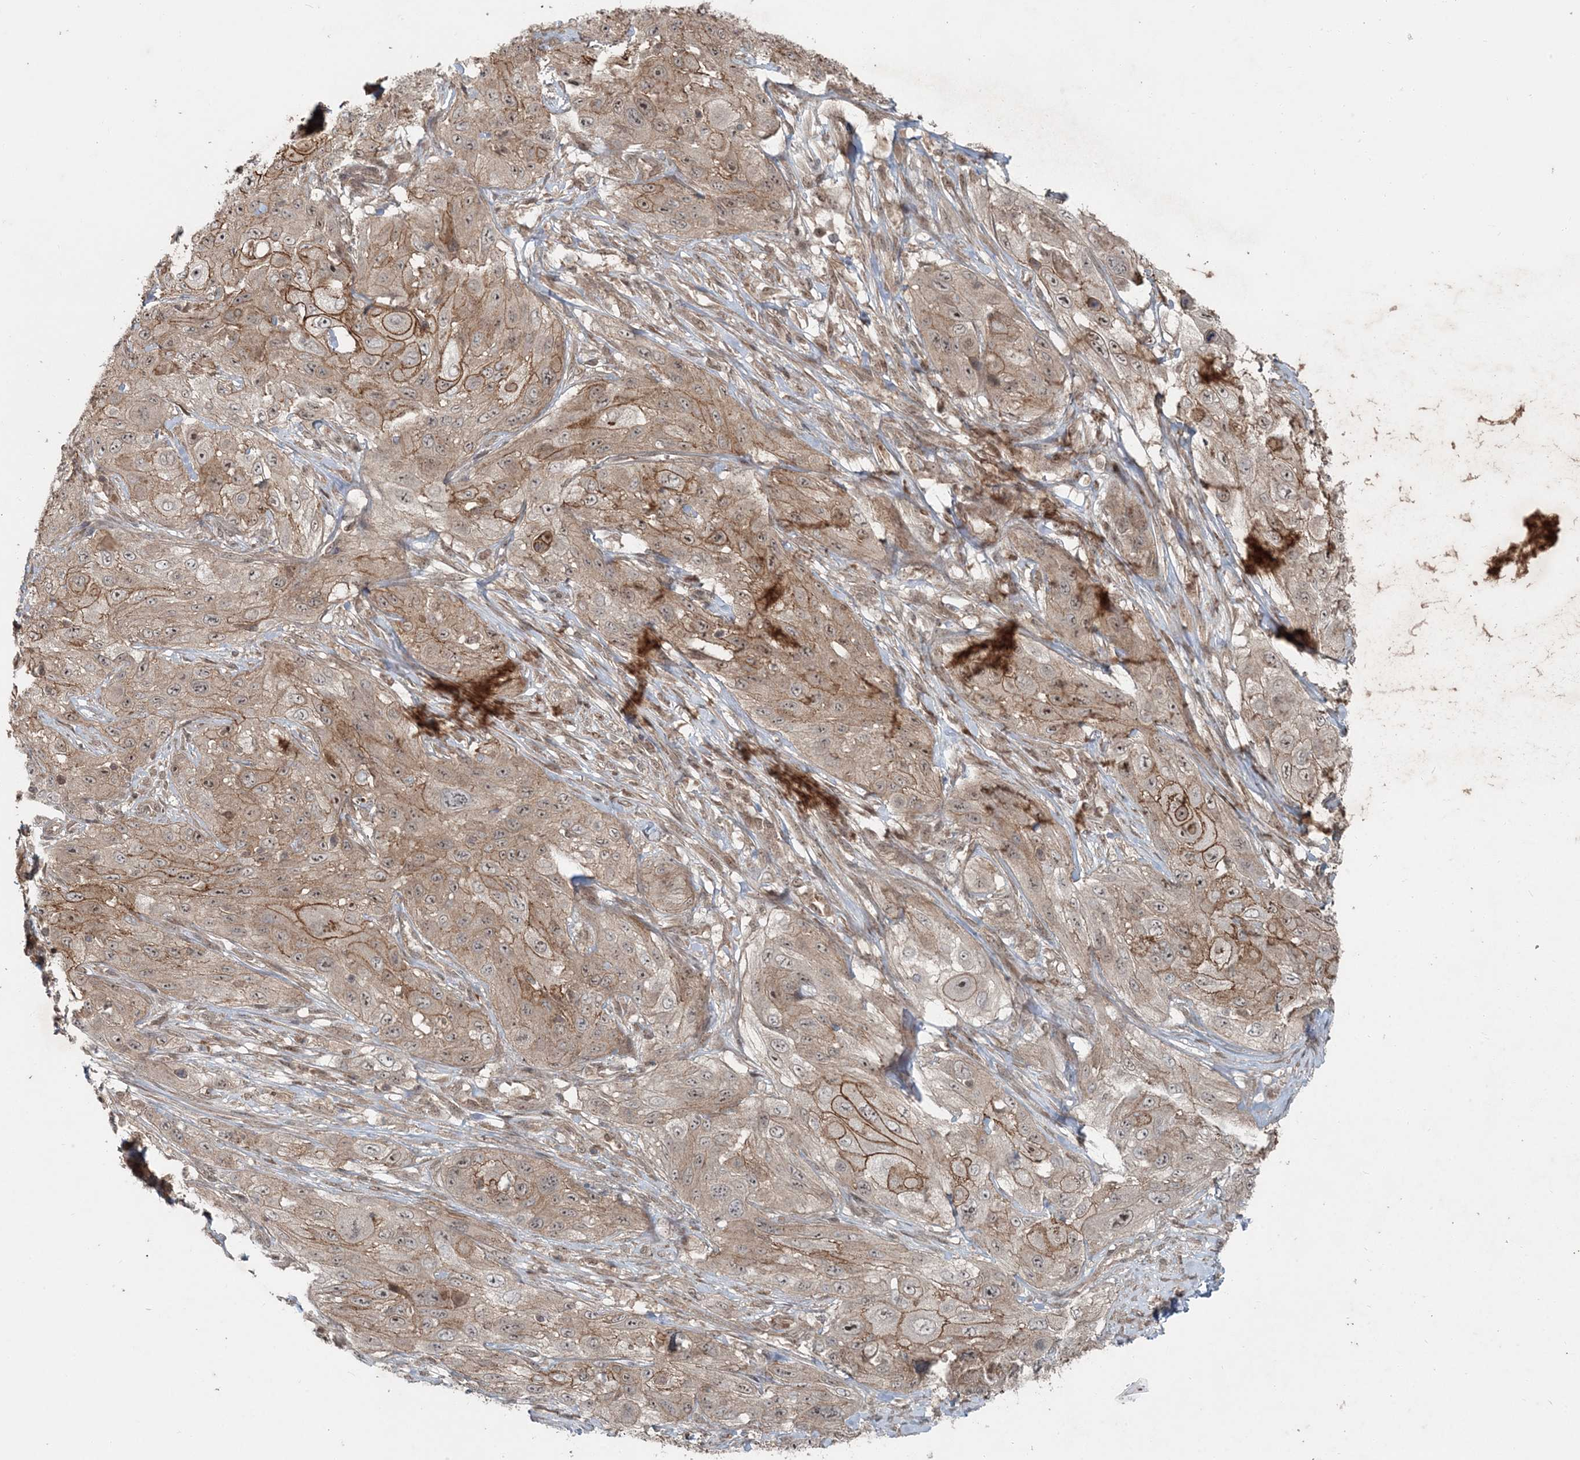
{"staining": {"intensity": "moderate", "quantity": ">75%", "location": "cytoplasmic/membranous"}, "tissue": "cervical cancer", "cell_type": "Tumor cells", "image_type": "cancer", "snomed": [{"axis": "morphology", "description": "Squamous cell carcinoma, NOS"}, {"axis": "topography", "description": "Cervix"}], "caption": "Brown immunohistochemical staining in human squamous cell carcinoma (cervical) exhibits moderate cytoplasmic/membranous positivity in about >75% of tumor cells. (DAB (3,3'-diaminobenzidine) = brown stain, brightfield microscopy at high magnification).", "gene": "FBXL17", "patient": {"sex": "female", "age": 42}}